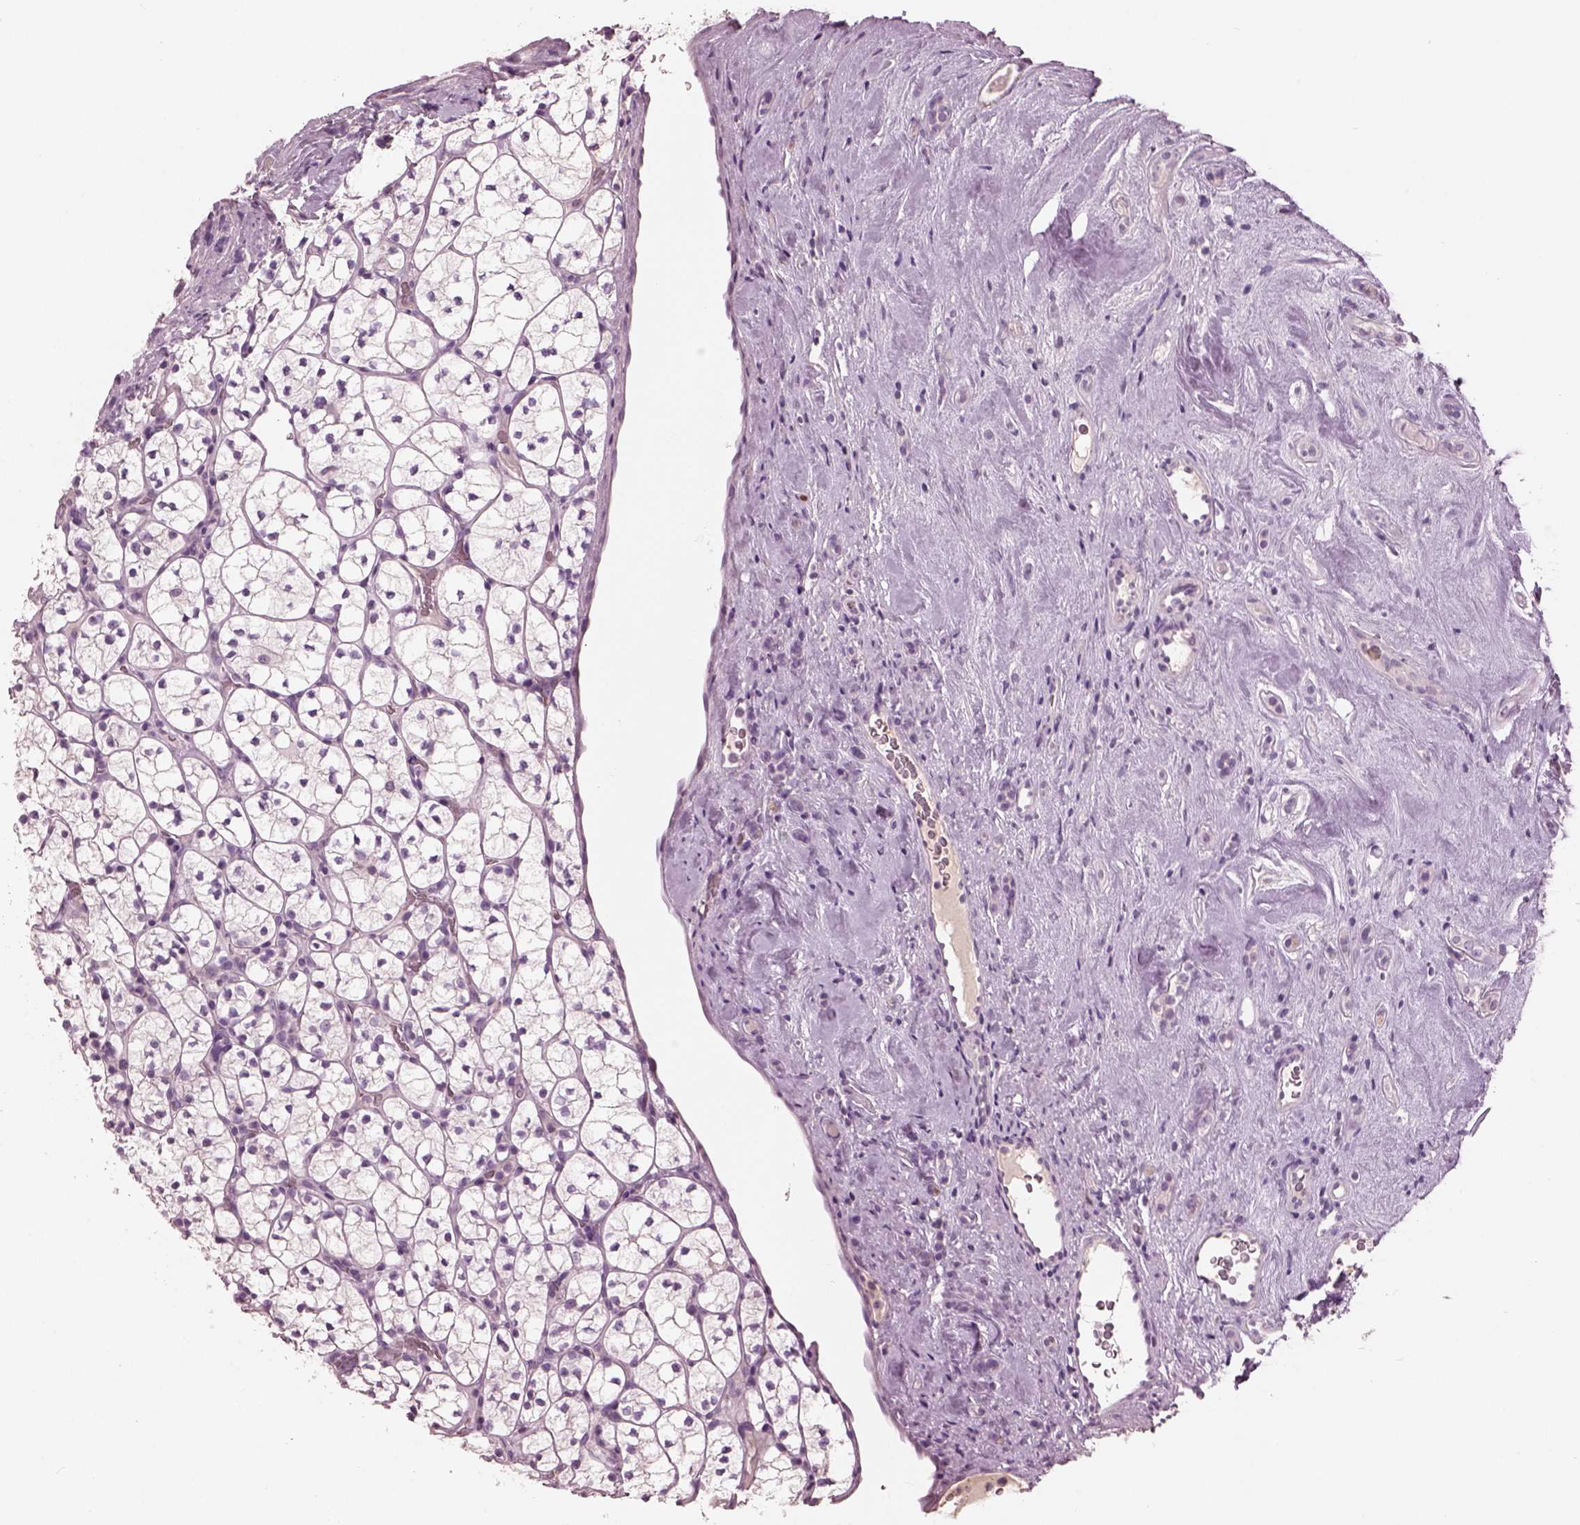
{"staining": {"intensity": "negative", "quantity": "none", "location": "none"}, "tissue": "renal cancer", "cell_type": "Tumor cells", "image_type": "cancer", "snomed": [{"axis": "morphology", "description": "Adenocarcinoma, NOS"}, {"axis": "topography", "description": "Kidney"}], "caption": "Immunohistochemistry of human renal cancer exhibits no positivity in tumor cells.", "gene": "PACRG", "patient": {"sex": "female", "age": 89}}